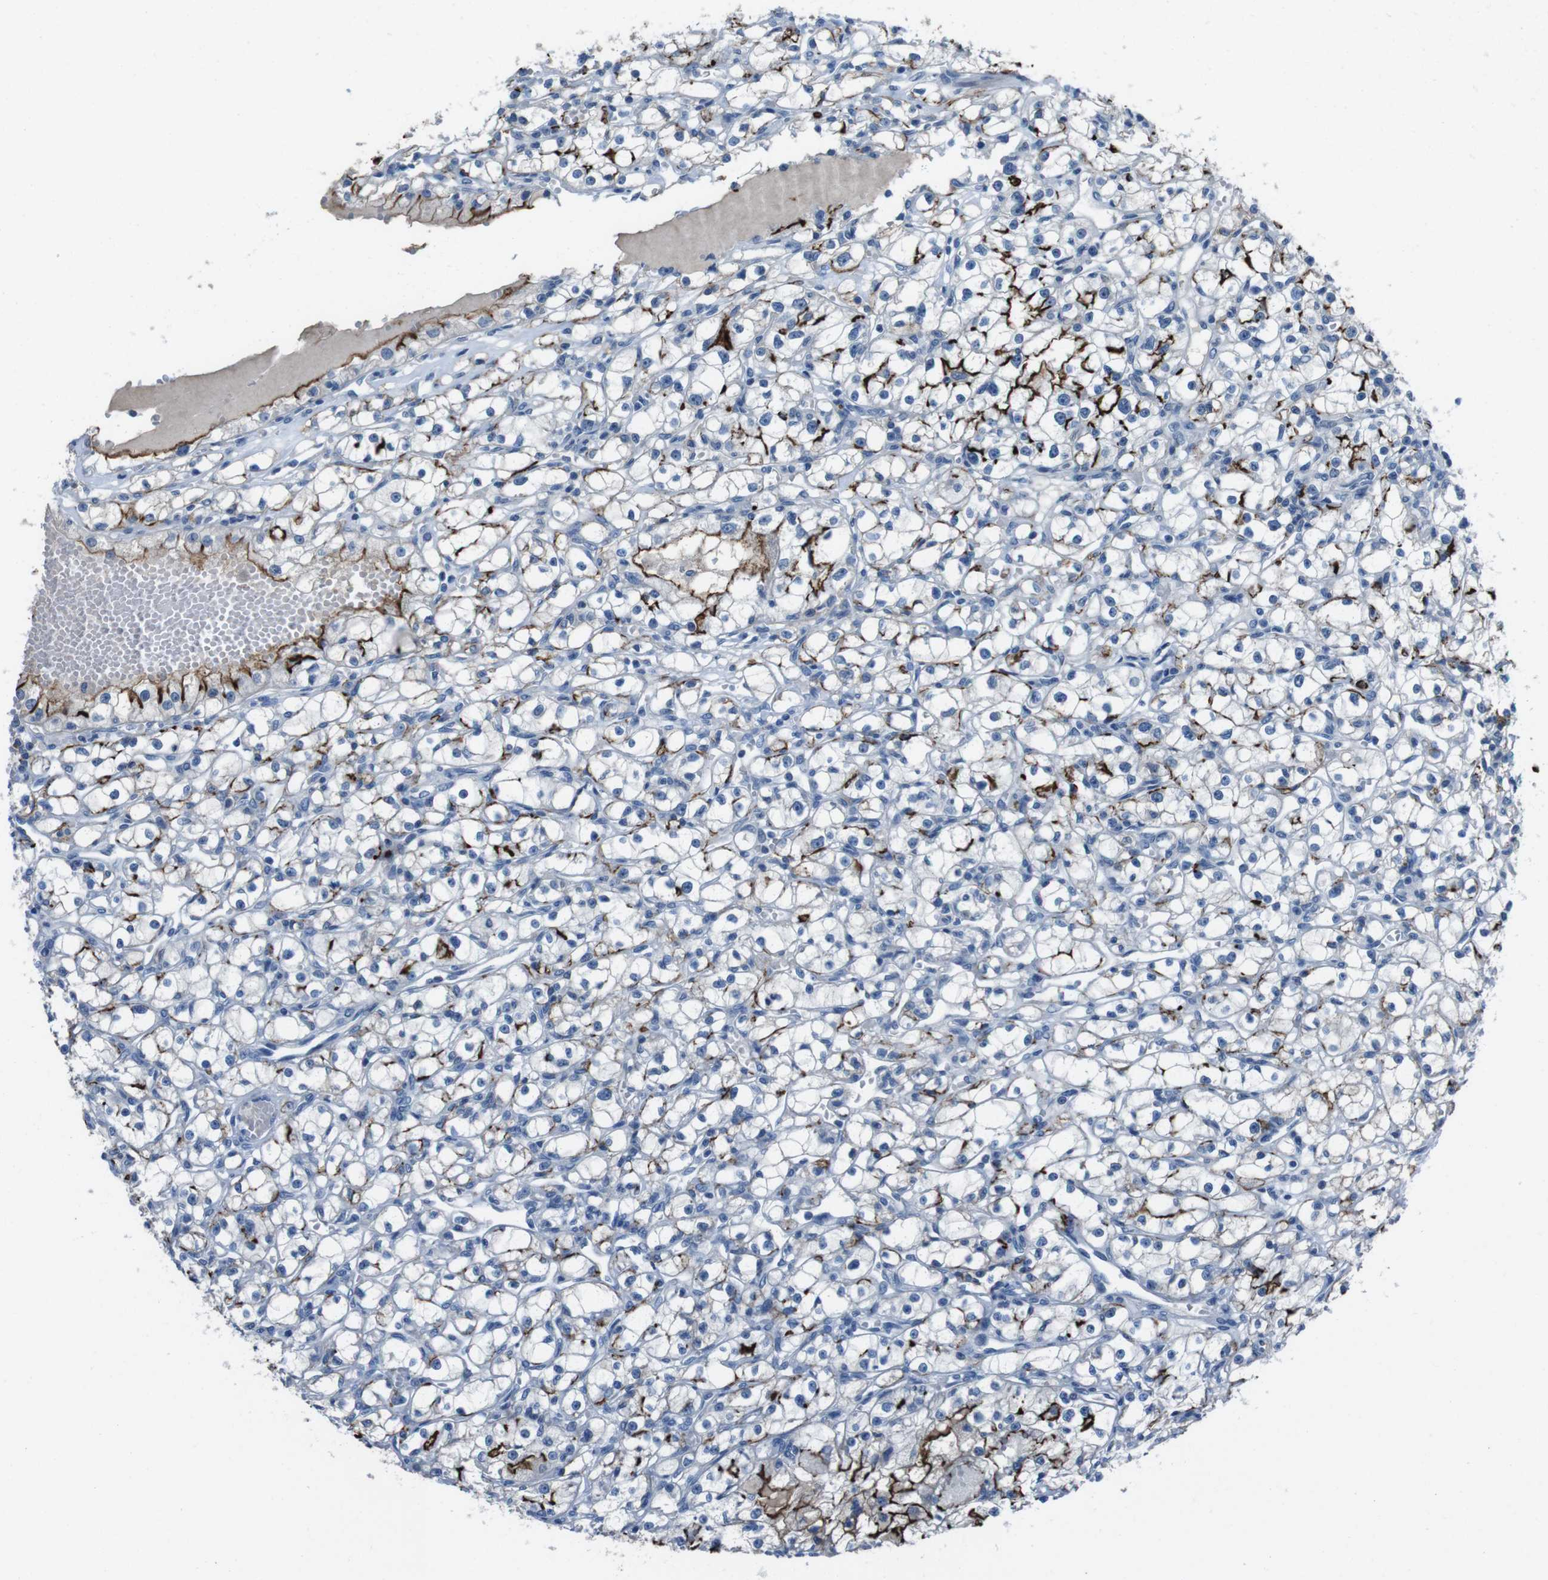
{"staining": {"intensity": "strong", "quantity": "25%-75%", "location": "cytoplasmic/membranous"}, "tissue": "renal cancer", "cell_type": "Tumor cells", "image_type": "cancer", "snomed": [{"axis": "morphology", "description": "Adenocarcinoma, NOS"}, {"axis": "topography", "description": "Kidney"}], "caption": "Immunohistochemistry (IHC) (DAB (3,3'-diaminobenzidine)) staining of renal adenocarcinoma exhibits strong cytoplasmic/membranous protein expression in approximately 25%-75% of tumor cells. The staining is performed using DAB brown chromogen to label protein expression. The nuclei are counter-stained blue using hematoxylin.", "gene": "CDHR2", "patient": {"sex": "male", "age": 56}}